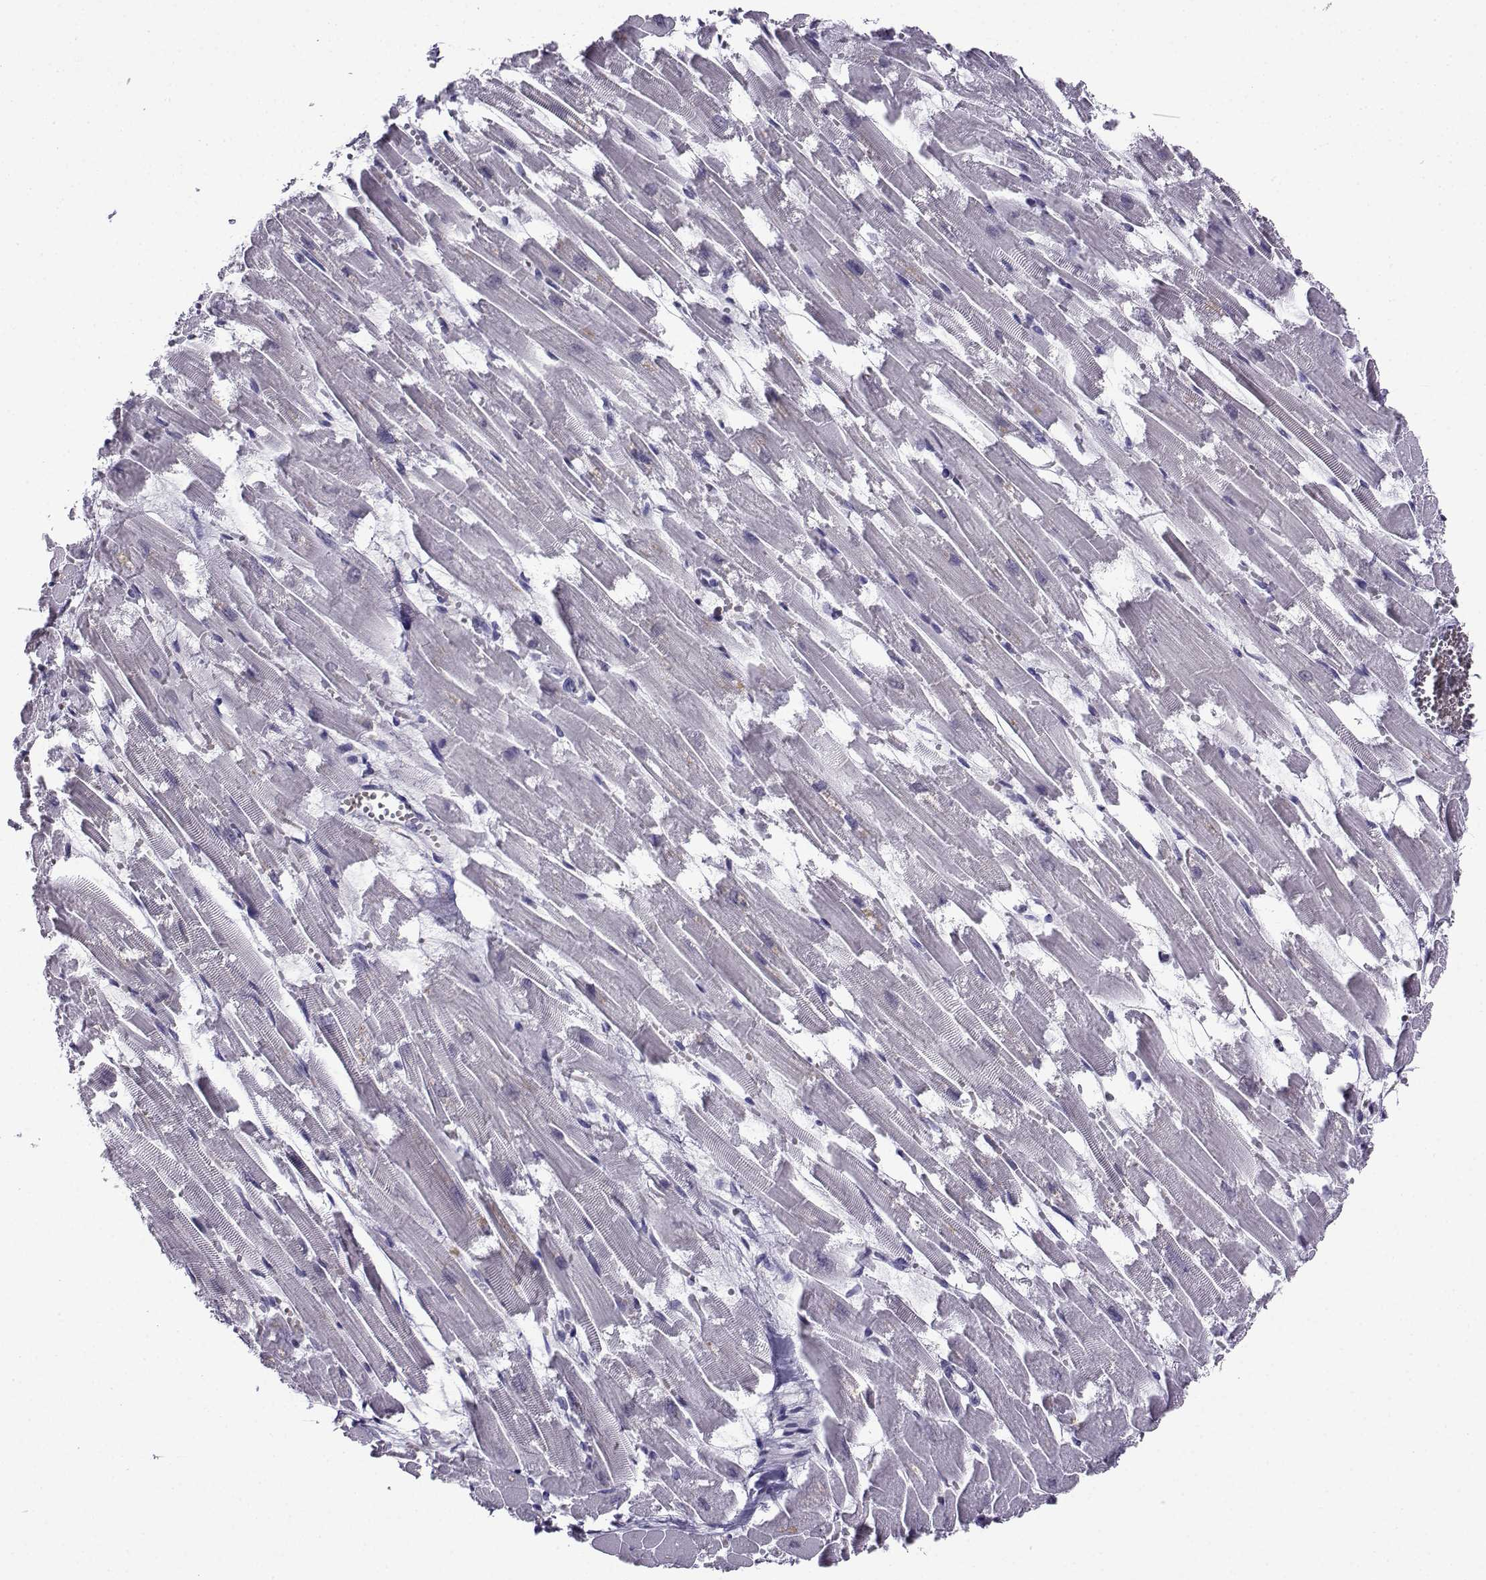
{"staining": {"intensity": "negative", "quantity": "none", "location": "none"}, "tissue": "heart muscle", "cell_type": "Cardiomyocytes", "image_type": "normal", "snomed": [{"axis": "morphology", "description": "Normal tissue, NOS"}, {"axis": "topography", "description": "Heart"}], "caption": "Cardiomyocytes are negative for brown protein staining in benign heart muscle. Nuclei are stained in blue.", "gene": "LRFN2", "patient": {"sex": "female", "age": 52}}